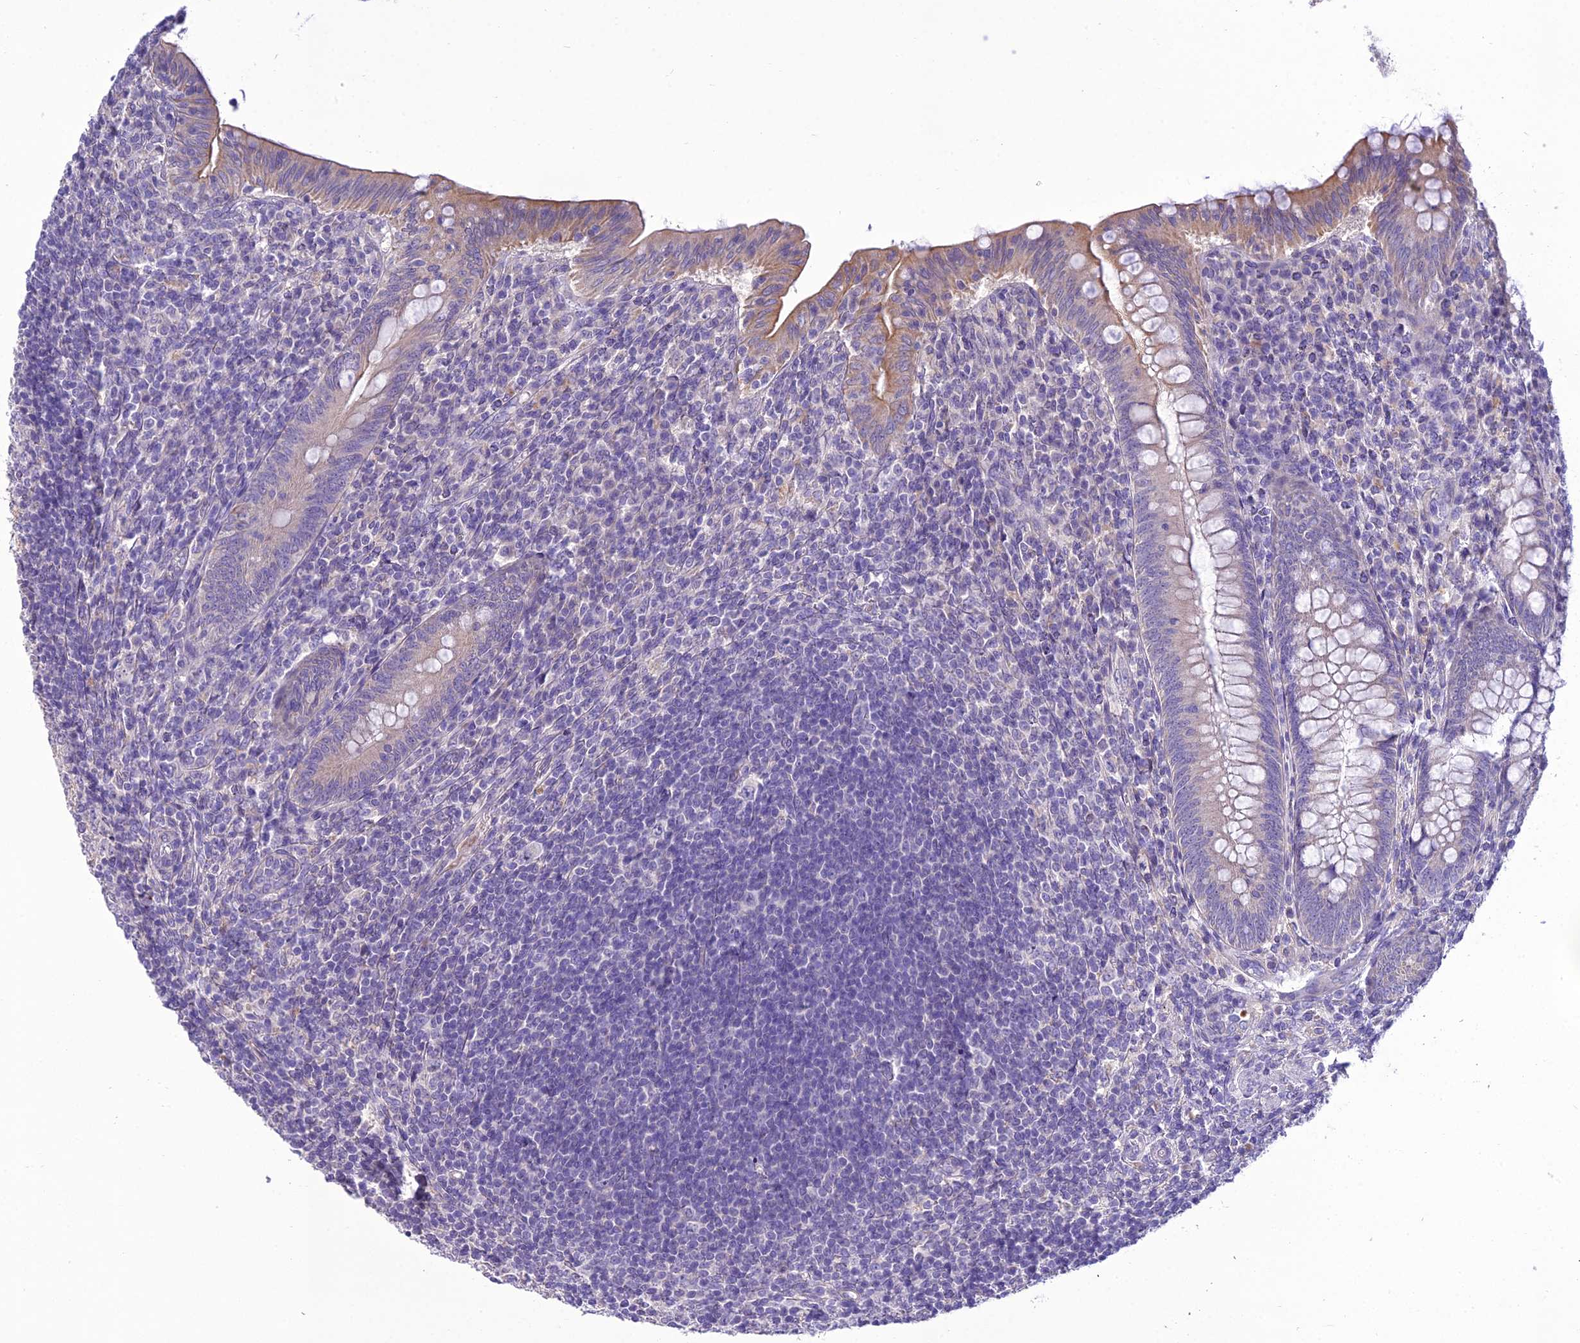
{"staining": {"intensity": "moderate", "quantity": "<25%", "location": "cytoplasmic/membranous"}, "tissue": "appendix", "cell_type": "Glandular cells", "image_type": "normal", "snomed": [{"axis": "morphology", "description": "Normal tissue, NOS"}, {"axis": "topography", "description": "Appendix"}], "caption": "Appendix stained for a protein shows moderate cytoplasmic/membranous positivity in glandular cells. (DAB (3,3'-diaminobenzidine) IHC, brown staining for protein, blue staining for nuclei).", "gene": "SCRT1", "patient": {"sex": "male", "age": 14}}